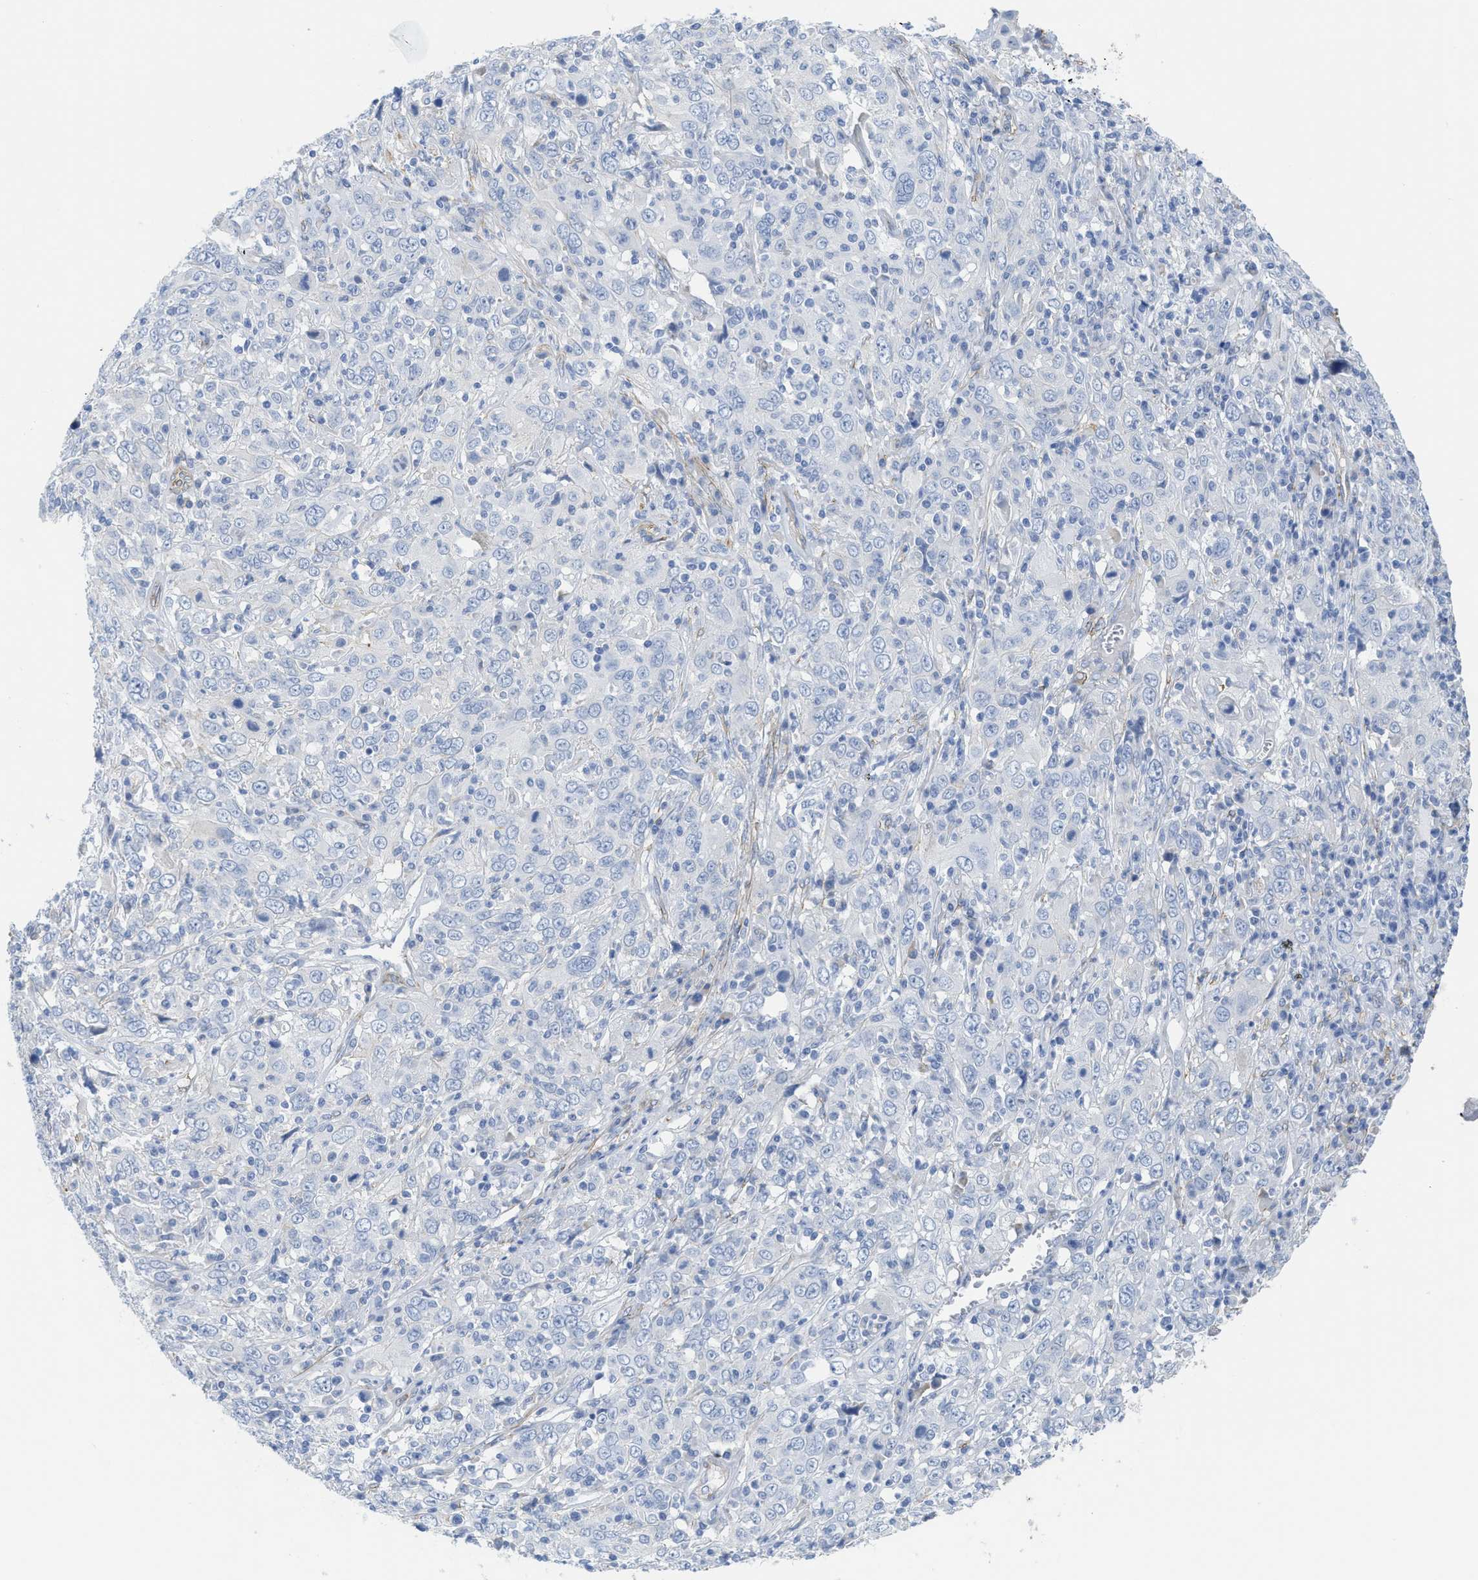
{"staining": {"intensity": "negative", "quantity": "none", "location": "none"}, "tissue": "cervical cancer", "cell_type": "Tumor cells", "image_type": "cancer", "snomed": [{"axis": "morphology", "description": "Squamous cell carcinoma, NOS"}, {"axis": "topography", "description": "Cervix"}], "caption": "An image of human cervical cancer is negative for staining in tumor cells.", "gene": "TUB", "patient": {"sex": "female", "age": 46}}